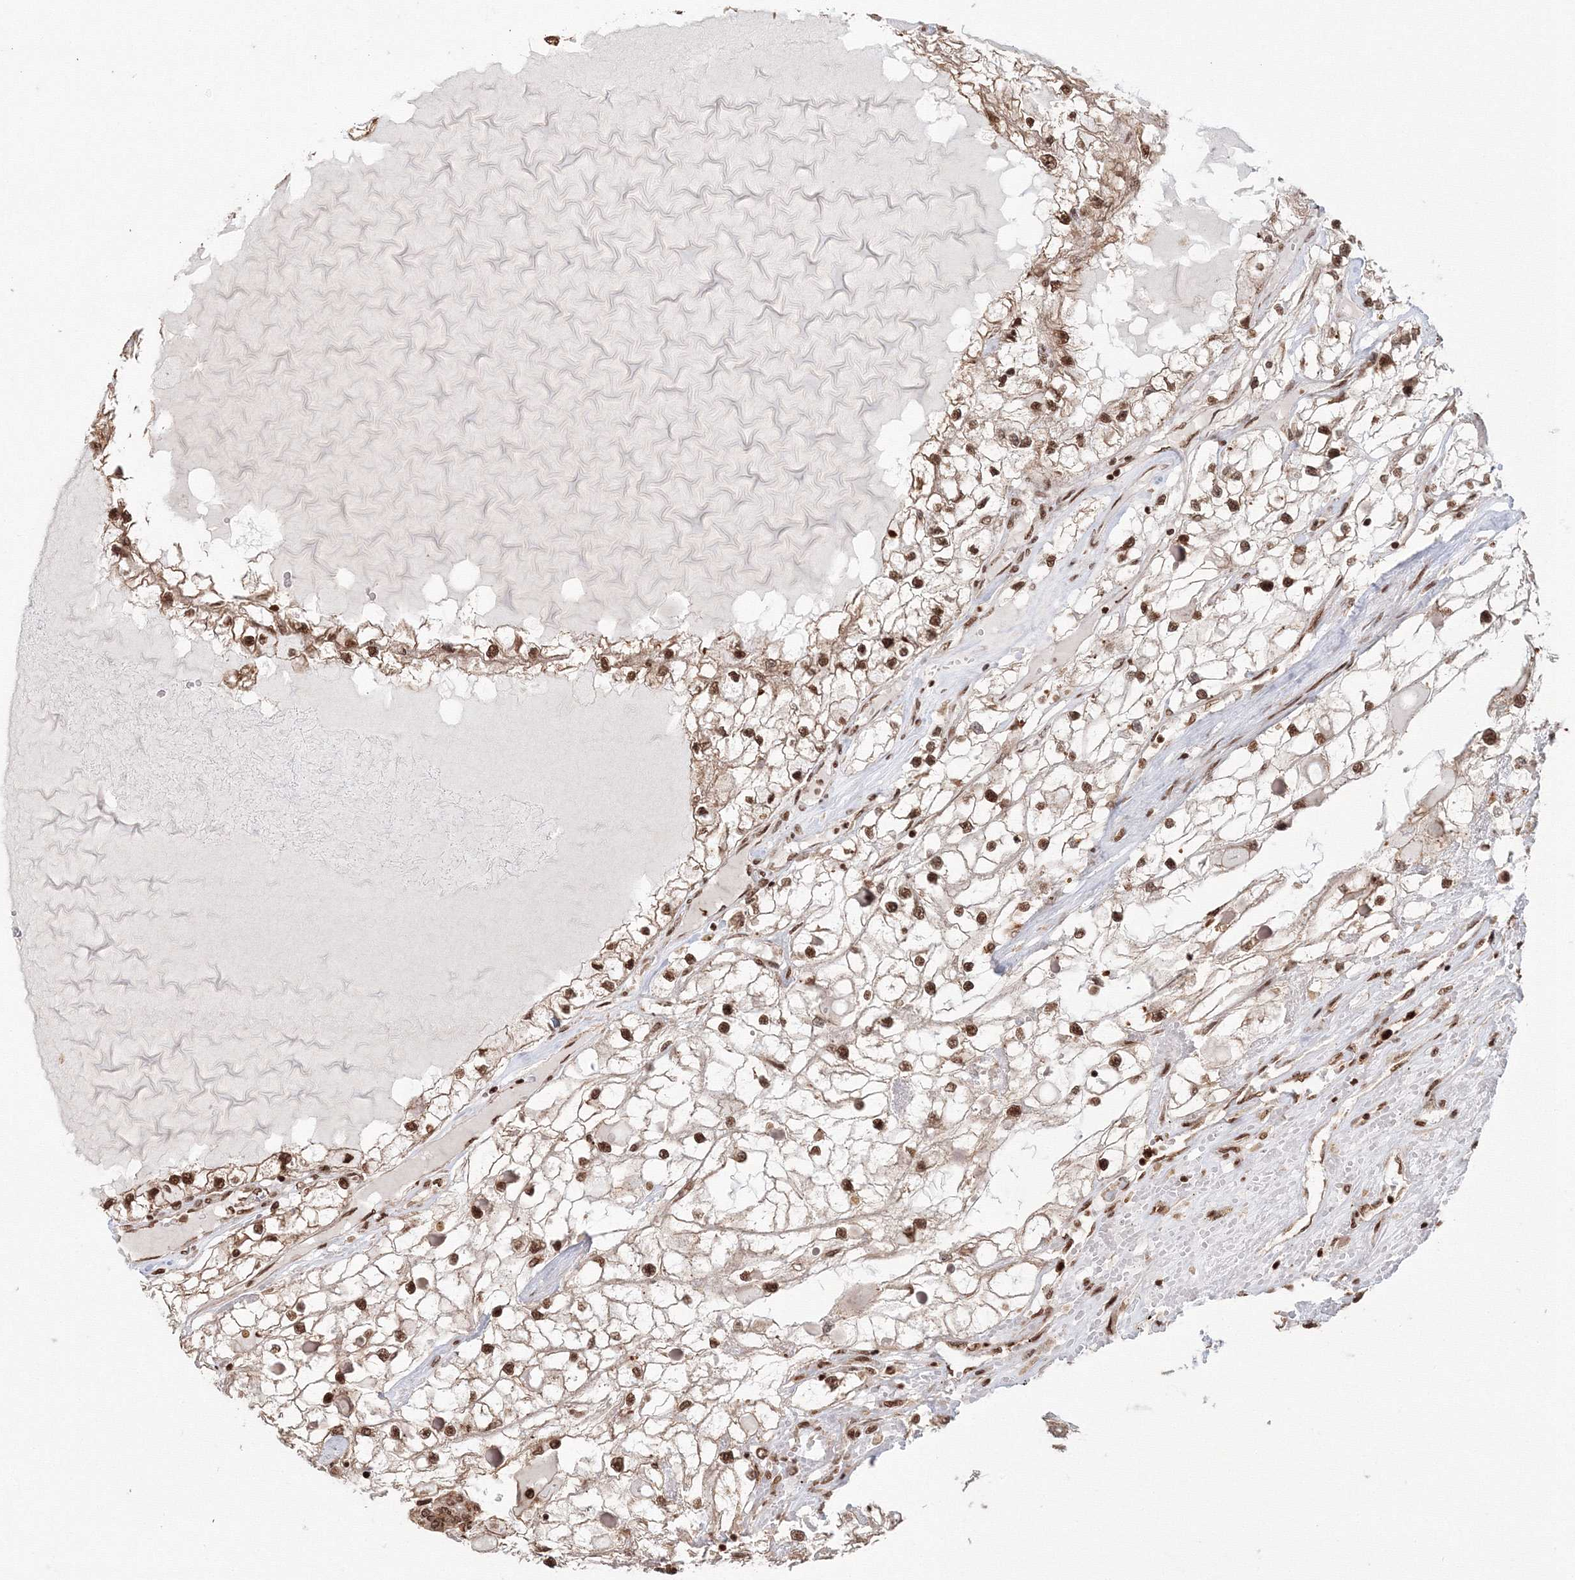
{"staining": {"intensity": "moderate", "quantity": ">75%", "location": "nuclear"}, "tissue": "renal cancer", "cell_type": "Tumor cells", "image_type": "cancer", "snomed": [{"axis": "morphology", "description": "Adenocarcinoma, NOS"}, {"axis": "topography", "description": "Kidney"}], "caption": "High-magnification brightfield microscopy of renal adenocarcinoma stained with DAB (brown) and counterstained with hematoxylin (blue). tumor cells exhibit moderate nuclear staining is appreciated in about>75% of cells. (brown staining indicates protein expression, while blue staining denotes nuclei).", "gene": "KIF20A", "patient": {"sex": "male", "age": 68}}